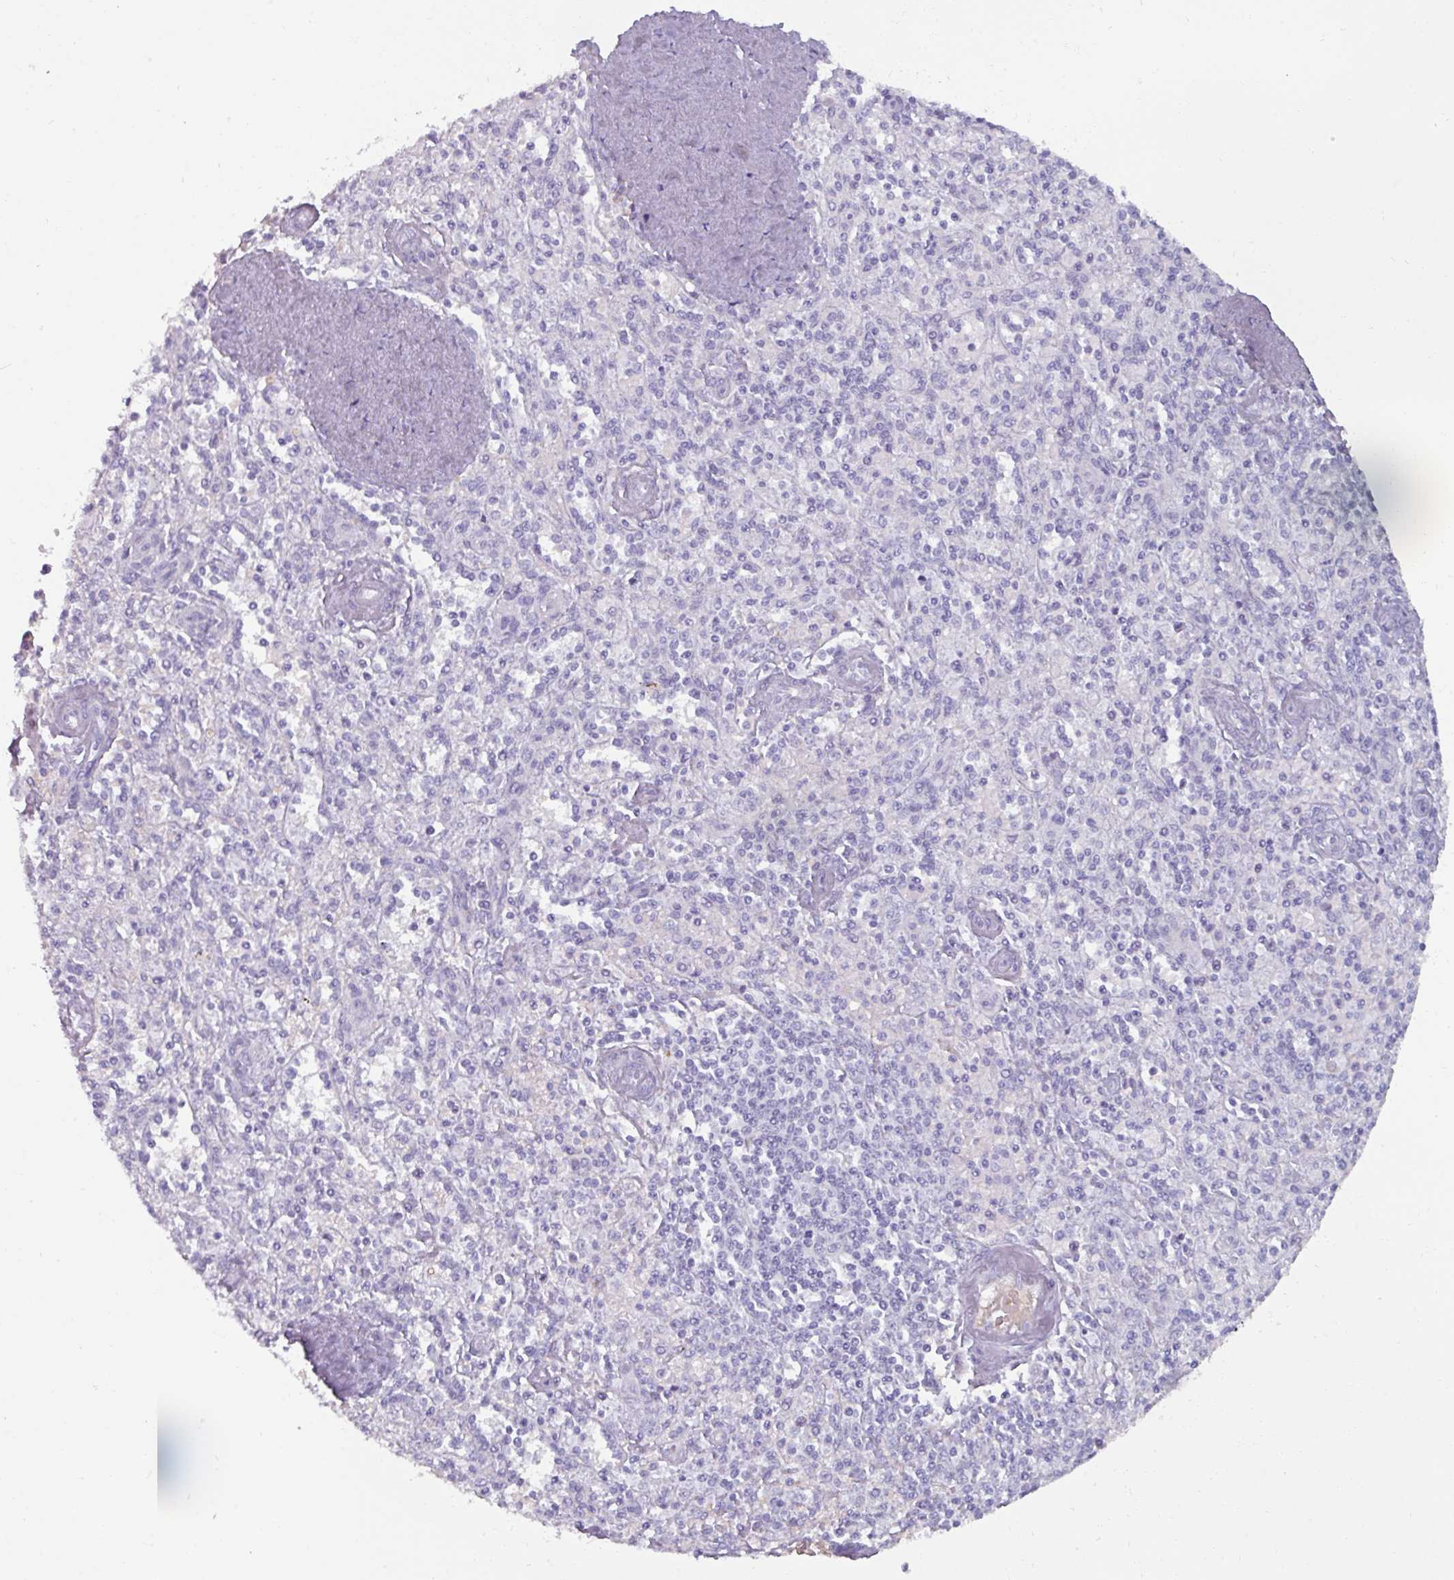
{"staining": {"intensity": "negative", "quantity": "none", "location": "none"}, "tissue": "spleen", "cell_type": "Cells in red pulp", "image_type": "normal", "snomed": [{"axis": "morphology", "description": "Normal tissue, NOS"}, {"axis": "topography", "description": "Spleen"}], "caption": "Photomicrograph shows no protein expression in cells in red pulp of unremarkable spleen. (DAB (3,3'-diaminobenzidine) immunohistochemistry, high magnification).", "gene": "SPESP1", "patient": {"sex": "female", "age": 70}}